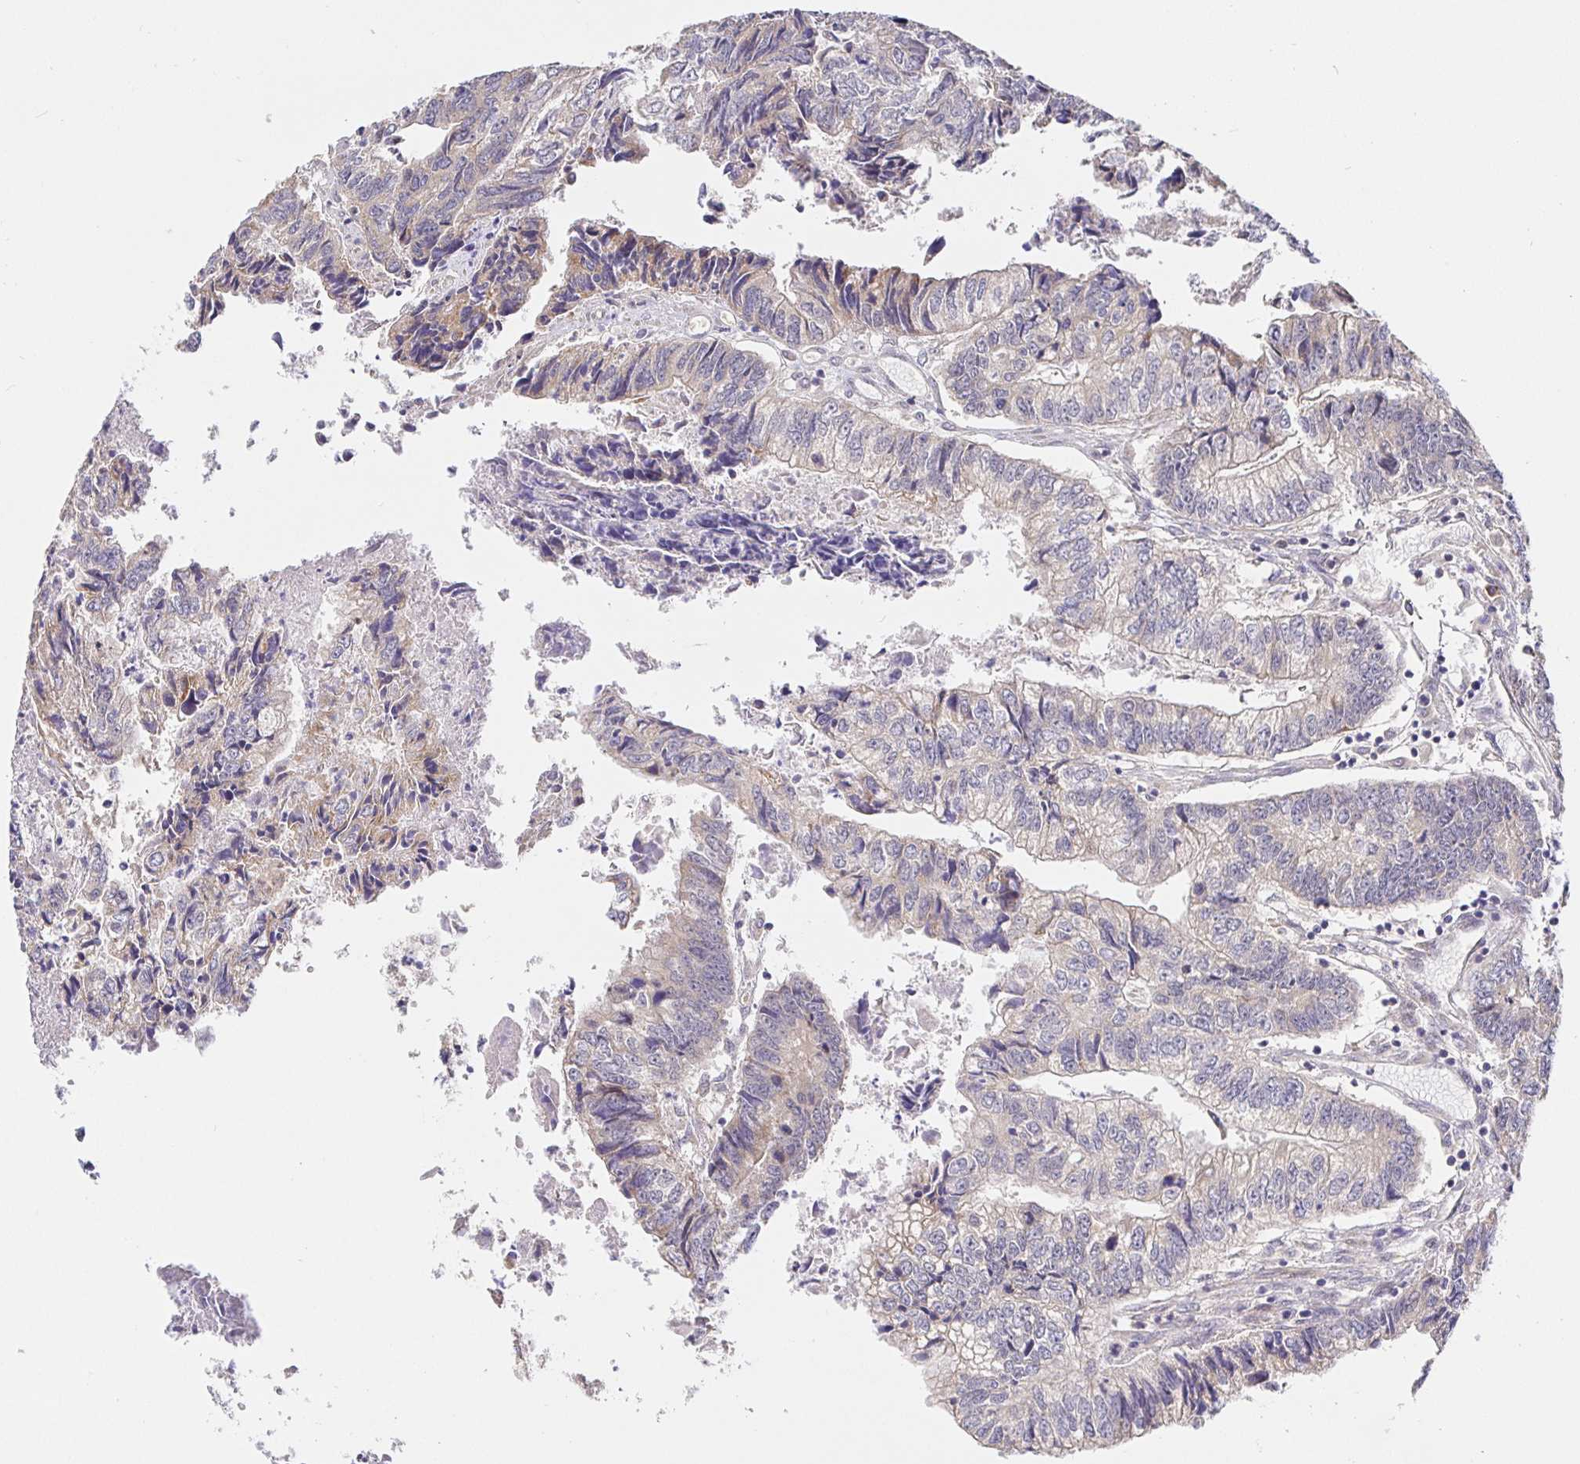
{"staining": {"intensity": "weak", "quantity": "<25%", "location": "cytoplasmic/membranous"}, "tissue": "colorectal cancer", "cell_type": "Tumor cells", "image_type": "cancer", "snomed": [{"axis": "morphology", "description": "Adenocarcinoma, NOS"}, {"axis": "topography", "description": "Colon"}], "caption": "This is a photomicrograph of IHC staining of colorectal cancer (adenocarcinoma), which shows no positivity in tumor cells.", "gene": "ZDHHC11", "patient": {"sex": "male", "age": 86}}